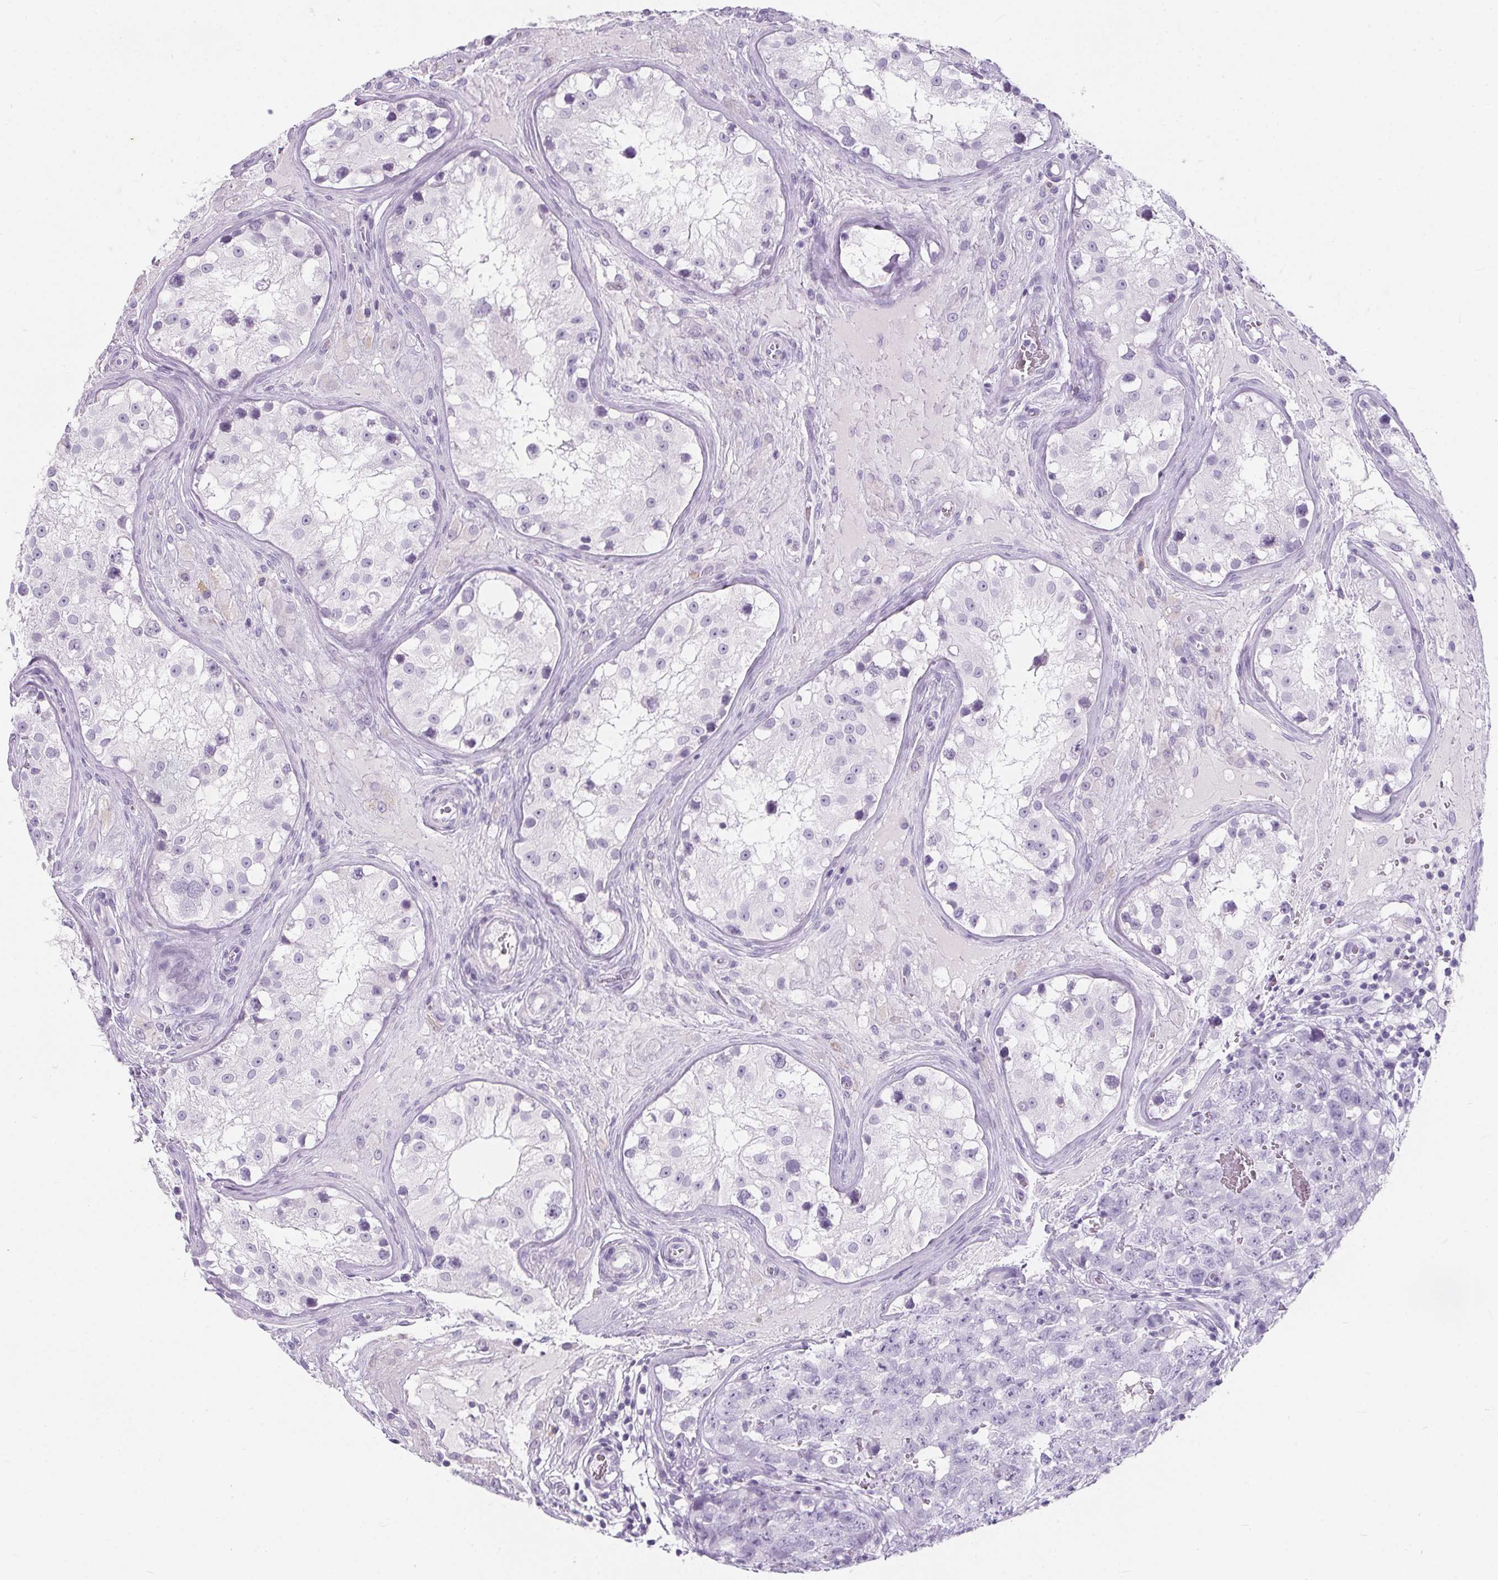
{"staining": {"intensity": "negative", "quantity": "none", "location": "none"}, "tissue": "testis cancer", "cell_type": "Tumor cells", "image_type": "cancer", "snomed": [{"axis": "morphology", "description": "Carcinoma, Embryonal, NOS"}, {"axis": "topography", "description": "Testis"}], "caption": "A micrograph of human embryonal carcinoma (testis) is negative for staining in tumor cells.", "gene": "ADRB1", "patient": {"sex": "male", "age": 18}}